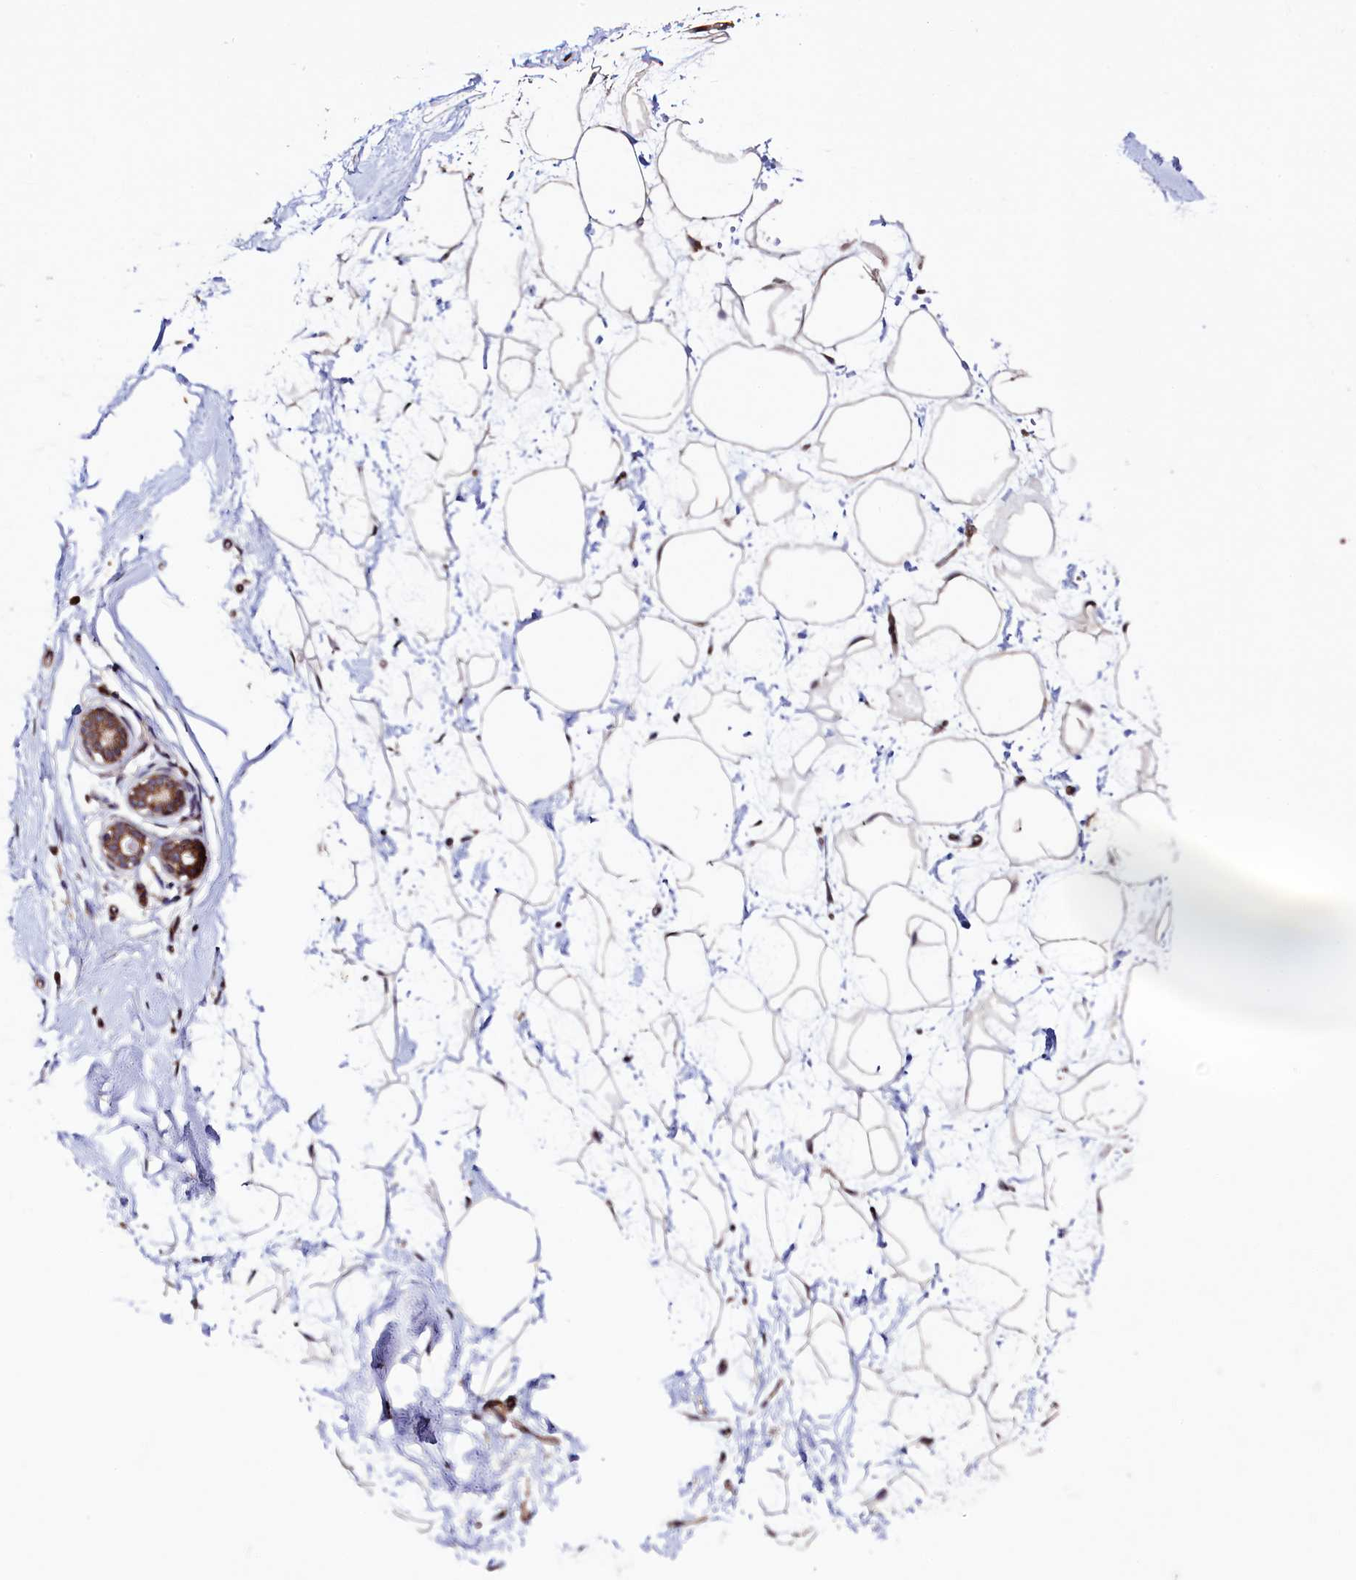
{"staining": {"intensity": "weak", "quantity": "25%-75%", "location": "cytoplasmic/membranous"}, "tissue": "breast", "cell_type": "Adipocytes", "image_type": "normal", "snomed": [{"axis": "morphology", "description": "Normal tissue, NOS"}, {"axis": "morphology", "description": "Adenoma, NOS"}, {"axis": "topography", "description": "Breast"}], "caption": "Immunohistochemistry histopathology image of unremarkable breast stained for a protein (brown), which displays low levels of weak cytoplasmic/membranous staining in about 25%-75% of adipocytes.", "gene": "RBFA", "patient": {"sex": "female", "age": 23}}